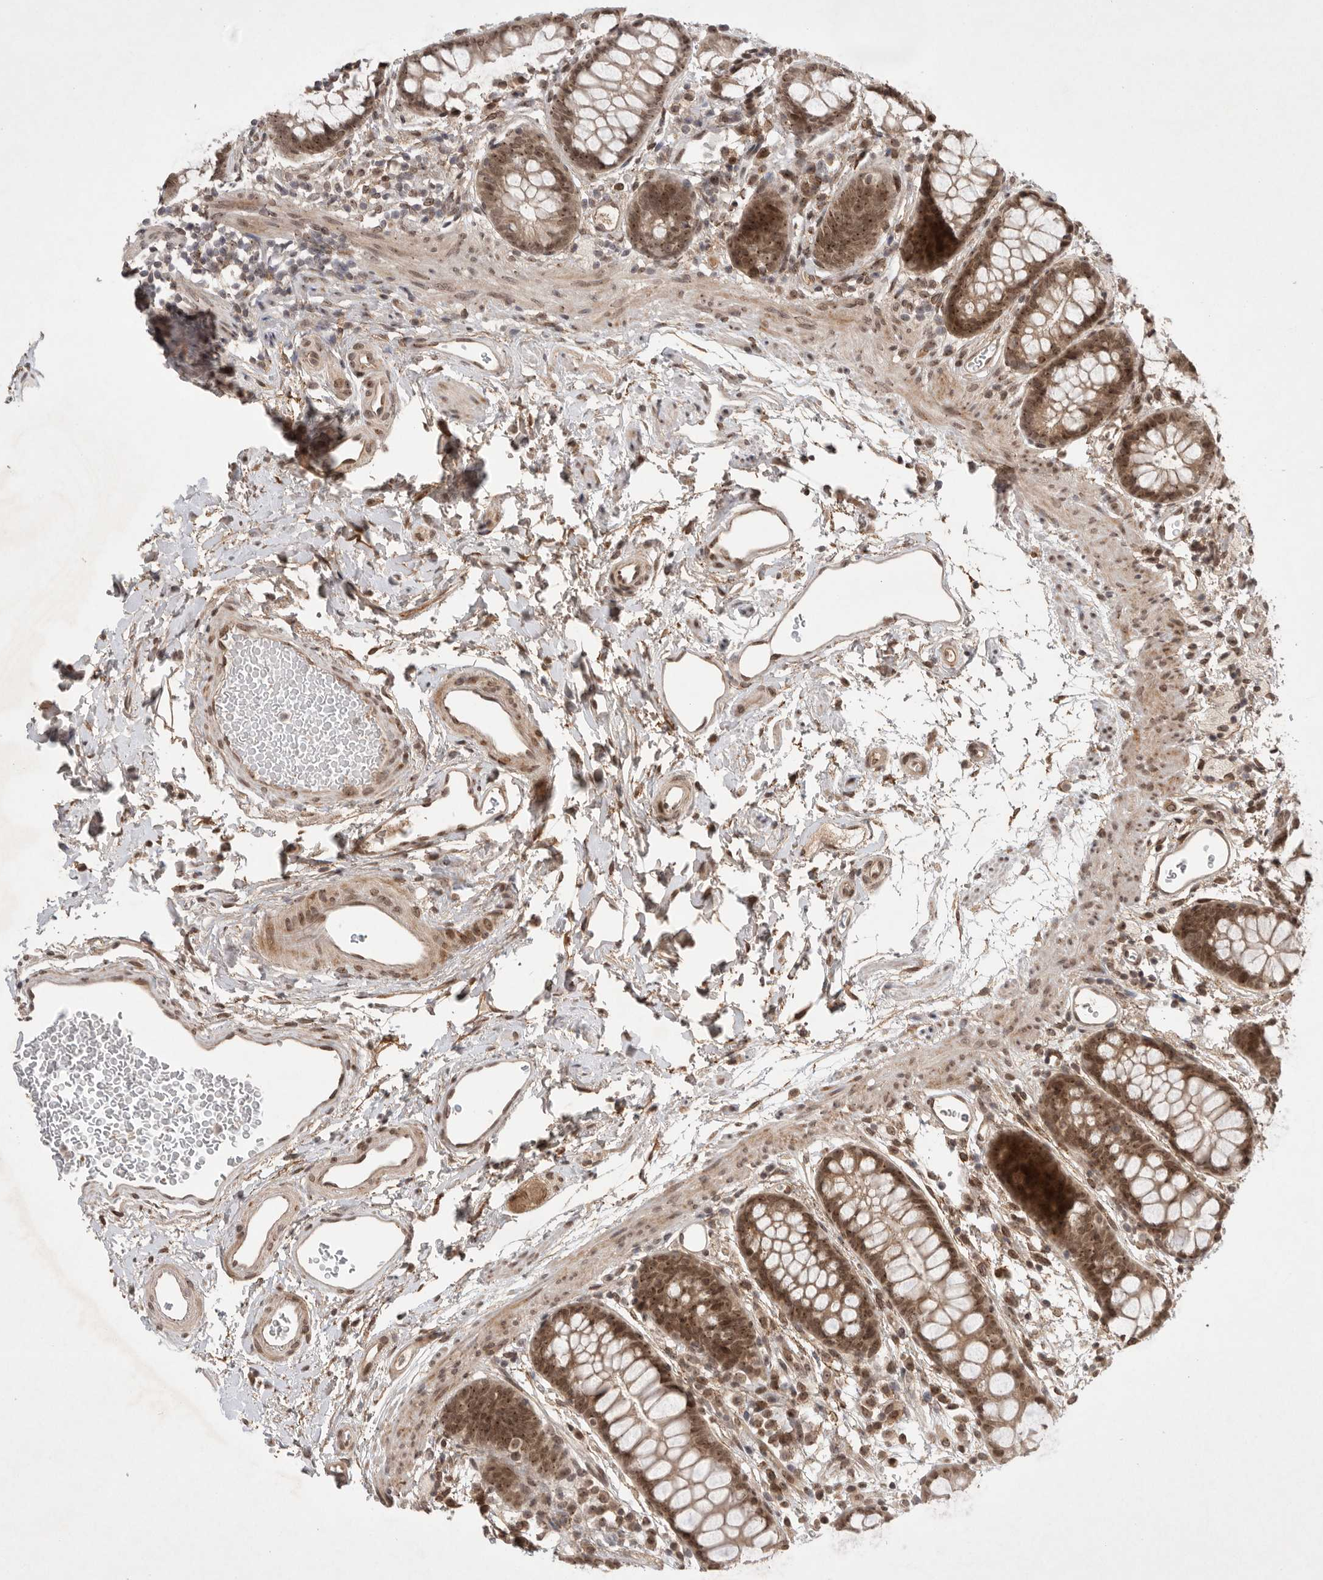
{"staining": {"intensity": "strong", "quantity": ">75%", "location": "cytoplasmic/membranous,nuclear"}, "tissue": "rectum", "cell_type": "Glandular cells", "image_type": "normal", "snomed": [{"axis": "morphology", "description": "Normal tissue, NOS"}, {"axis": "topography", "description": "Rectum"}], "caption": "Human rectum stained with a brown dye displays strong cytoplasmic/membranous,nuclear positive positivity in about >75% of glandular cells.", "gene": "LEMD3", "patient": {"sex": "female", "age": 65}}